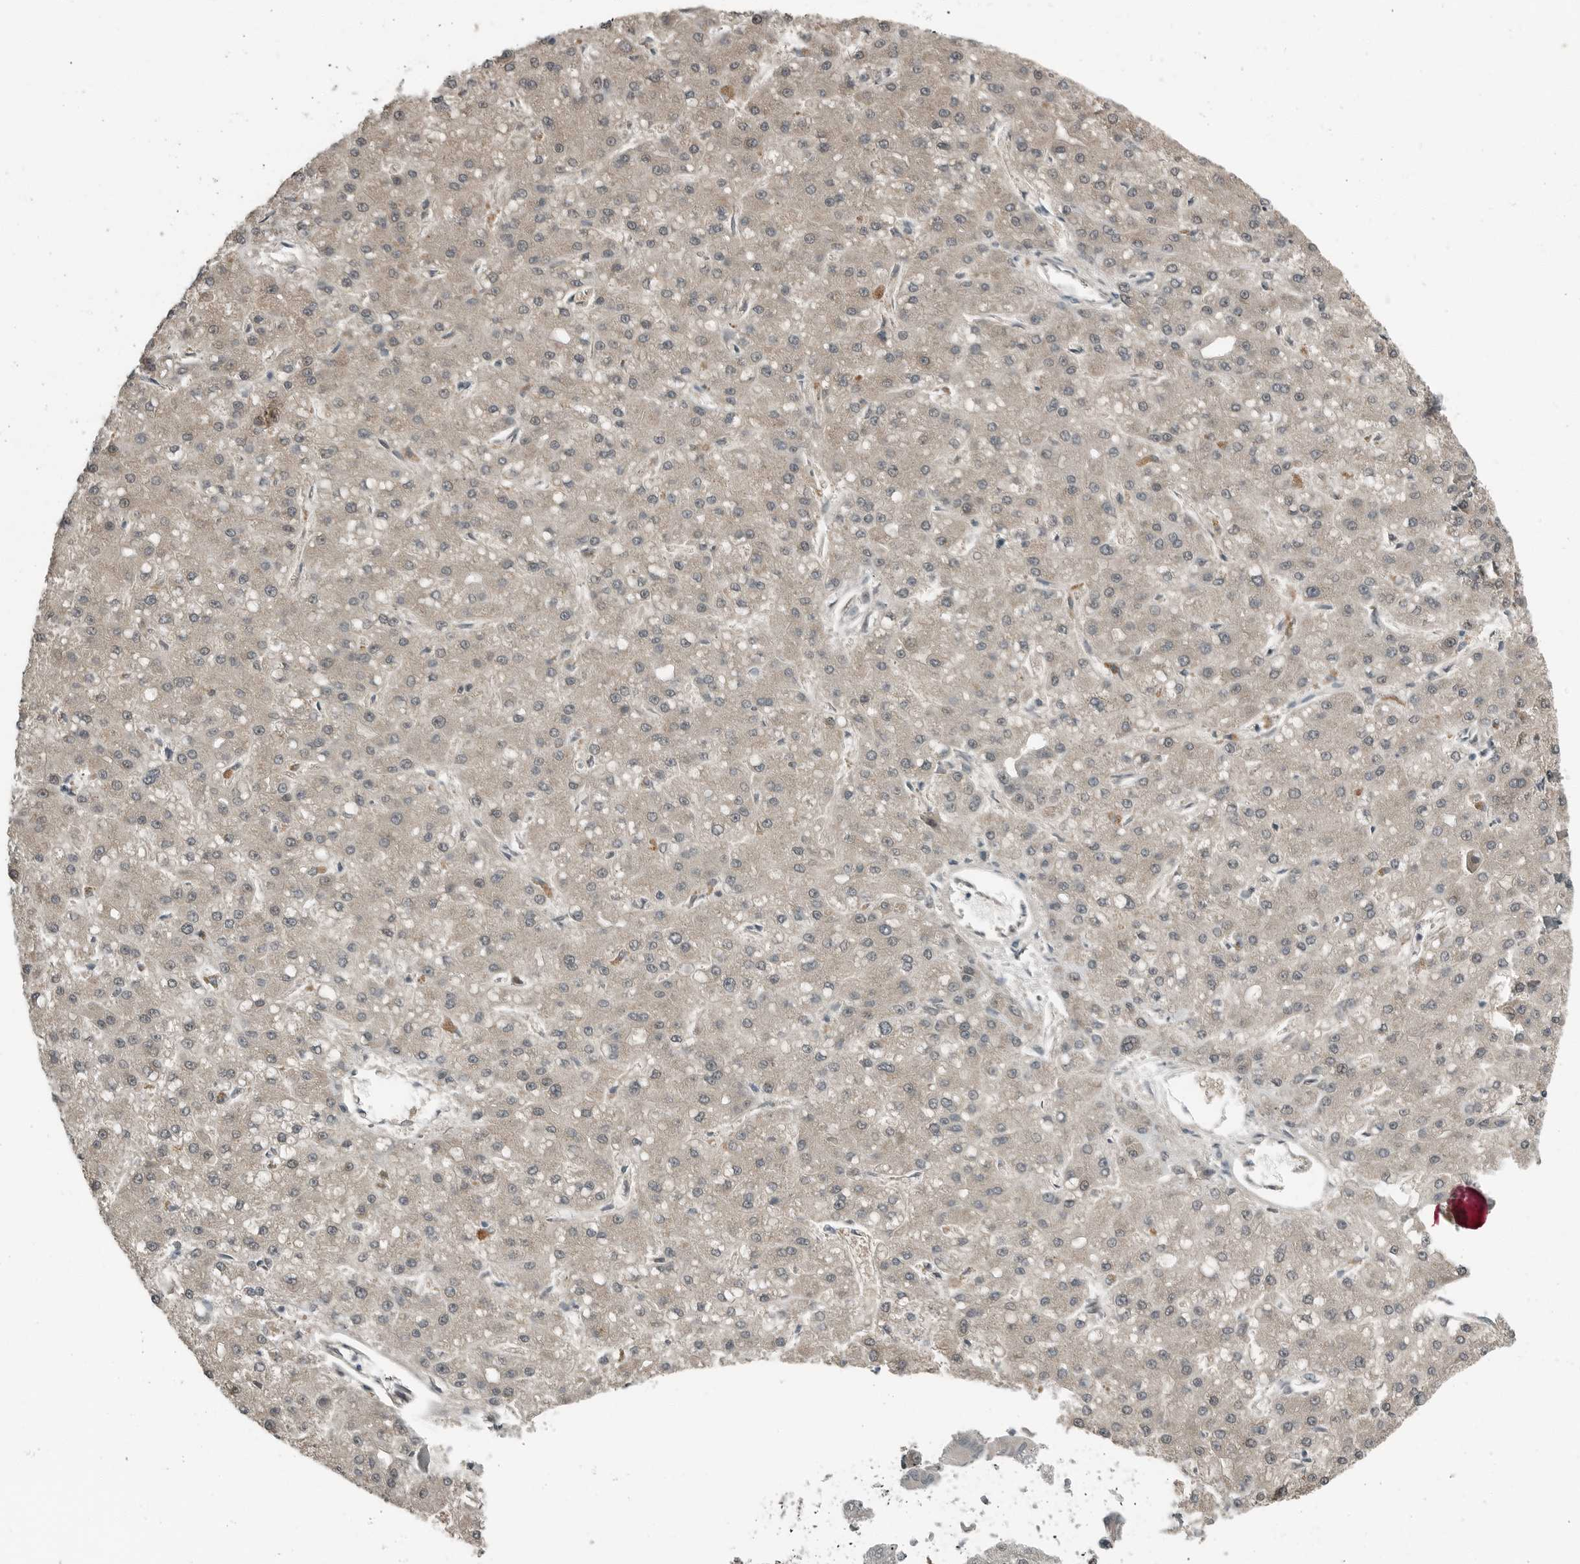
{"staining": {"intensity": "weak", "quantity": ">75%", "location": "cytoplasmic/membranous"}, "tissue": "liver cancer", "cell_type": "Tumor cells", "image_type": "cancer", "snomed": [{"axis": "morphology", "description": "Carcinoma, Hepatocellular, NOS"}, {"axis": "topography", "description": "Liver"}], "caption": "Immunohistochemistry (IHC) photomicrograph of neoplastic tissue: human liver cancer stained using IHC shows low levels of weak protein expression localized specifically in the cytoplasmic/membranous of tumor cells, appearing as a cytoplasmic/membranous brown color.", "gene": "KYAT1", "patient": {"sex": "male", "age": 67}}